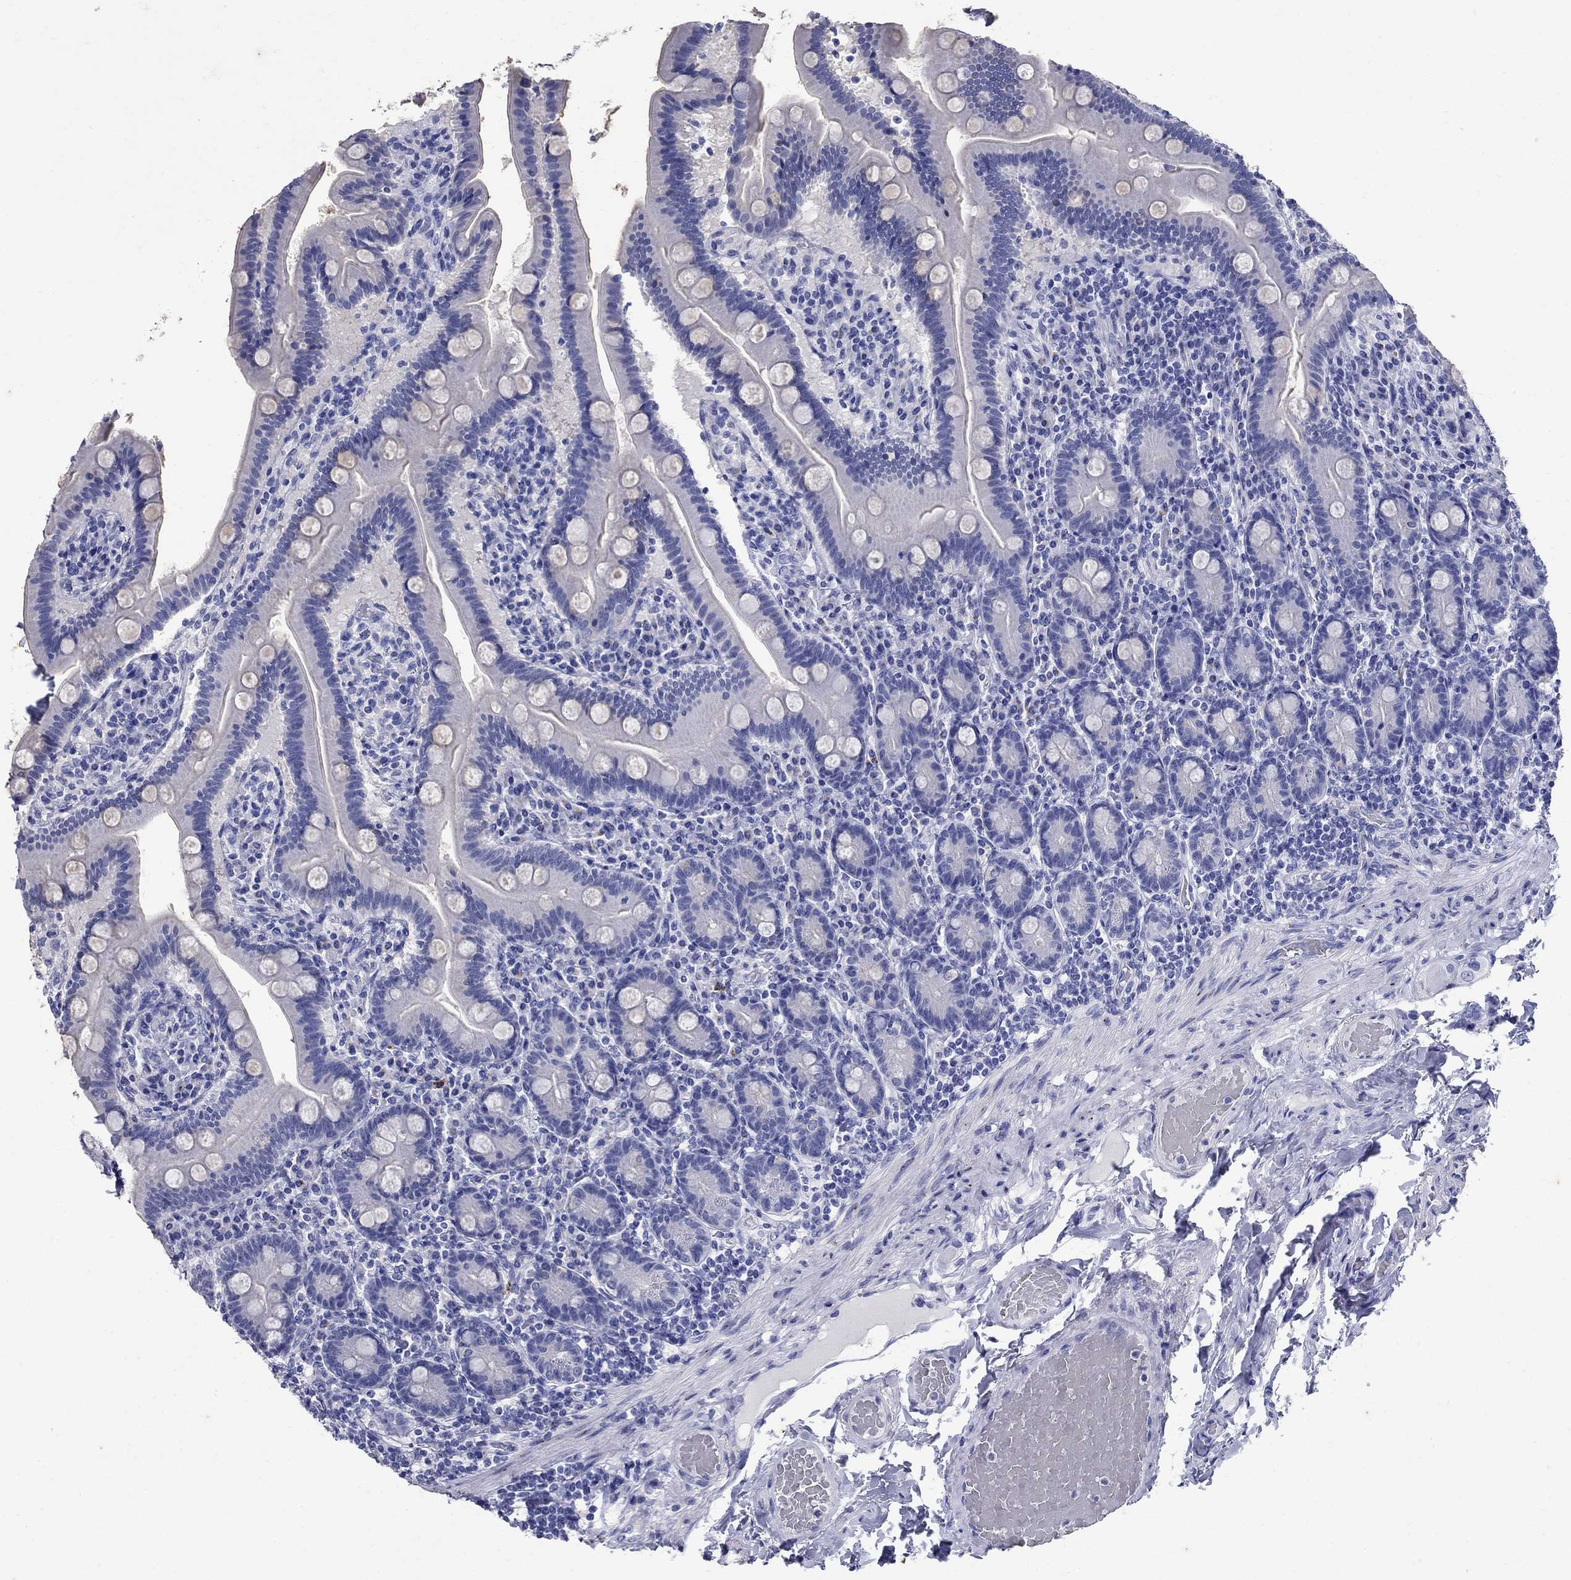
{"staining": {"intensity": "negative", "quantity": "none", "location": "none"}, "tissue": "small intestine", "cell_type": "Glandular cells", "image_type": "normal", "snomed": [{"axis": "morphology", "description": "Normal tissue, NOS"}, {"axis": "topography", "description": "Small intestine"}], "caption": "This image is of benign small intestine stained with IHC to label a protein in brown with the nuclei are counter-stained blue. There is no staining in glandular cells.", "gene": "CD1A", "patient": {"sex": "male", "age": 66}}